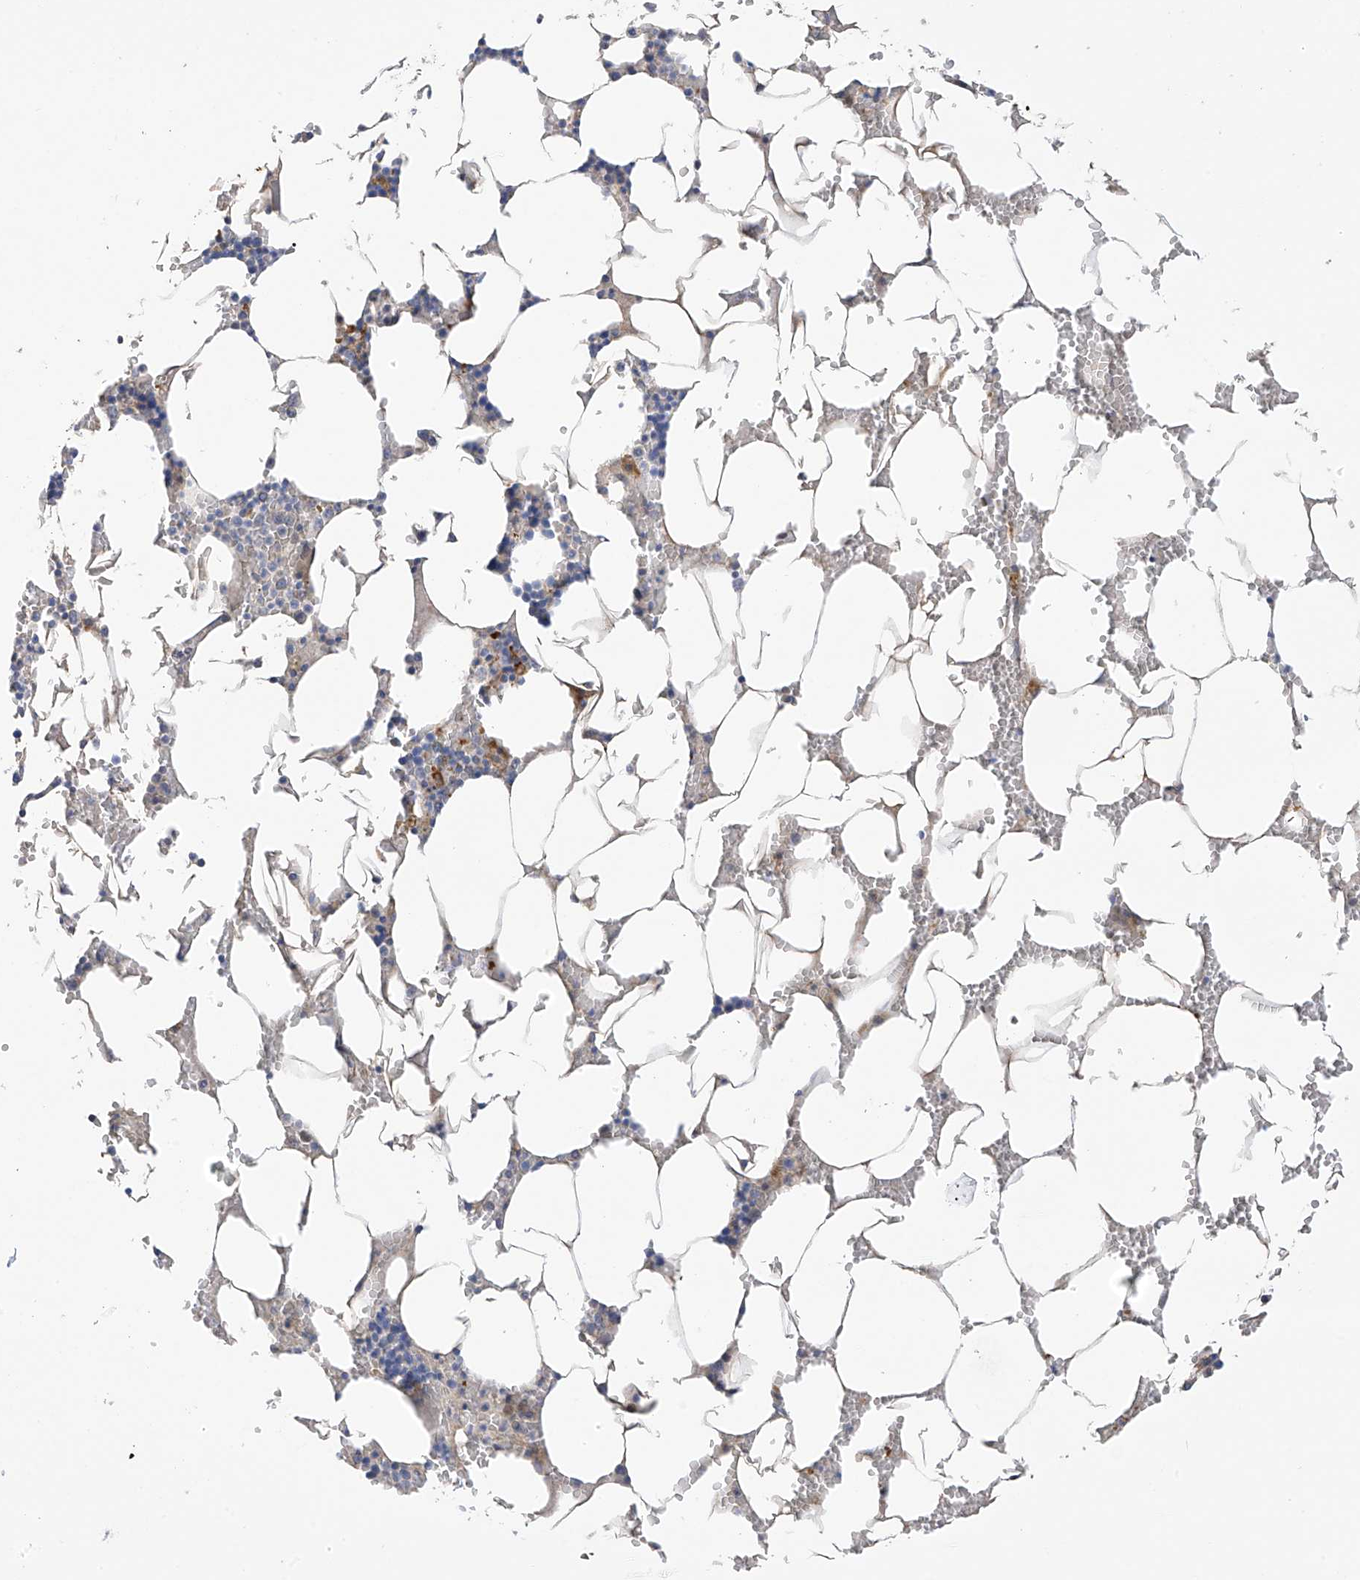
{"staining": {"intensity": "negative", "quantity": "none", "location": "none"}, "tissue": "bone marrow", "cell_type": "Hematopoietic cells", "image_type": "normal", "snomed": [{"axis": "morphology", "description": "Normal tissue, NOS"}, {"axis": "topography", "description": "Bone marrow"}], "caption": "The IHC histopathology image has no significant positivity in hematopoietic cells of bone marrow. Nuclei are stained in blue.", "gene": "ZNF641", "patient": {"sex": "male", "age": 70}}